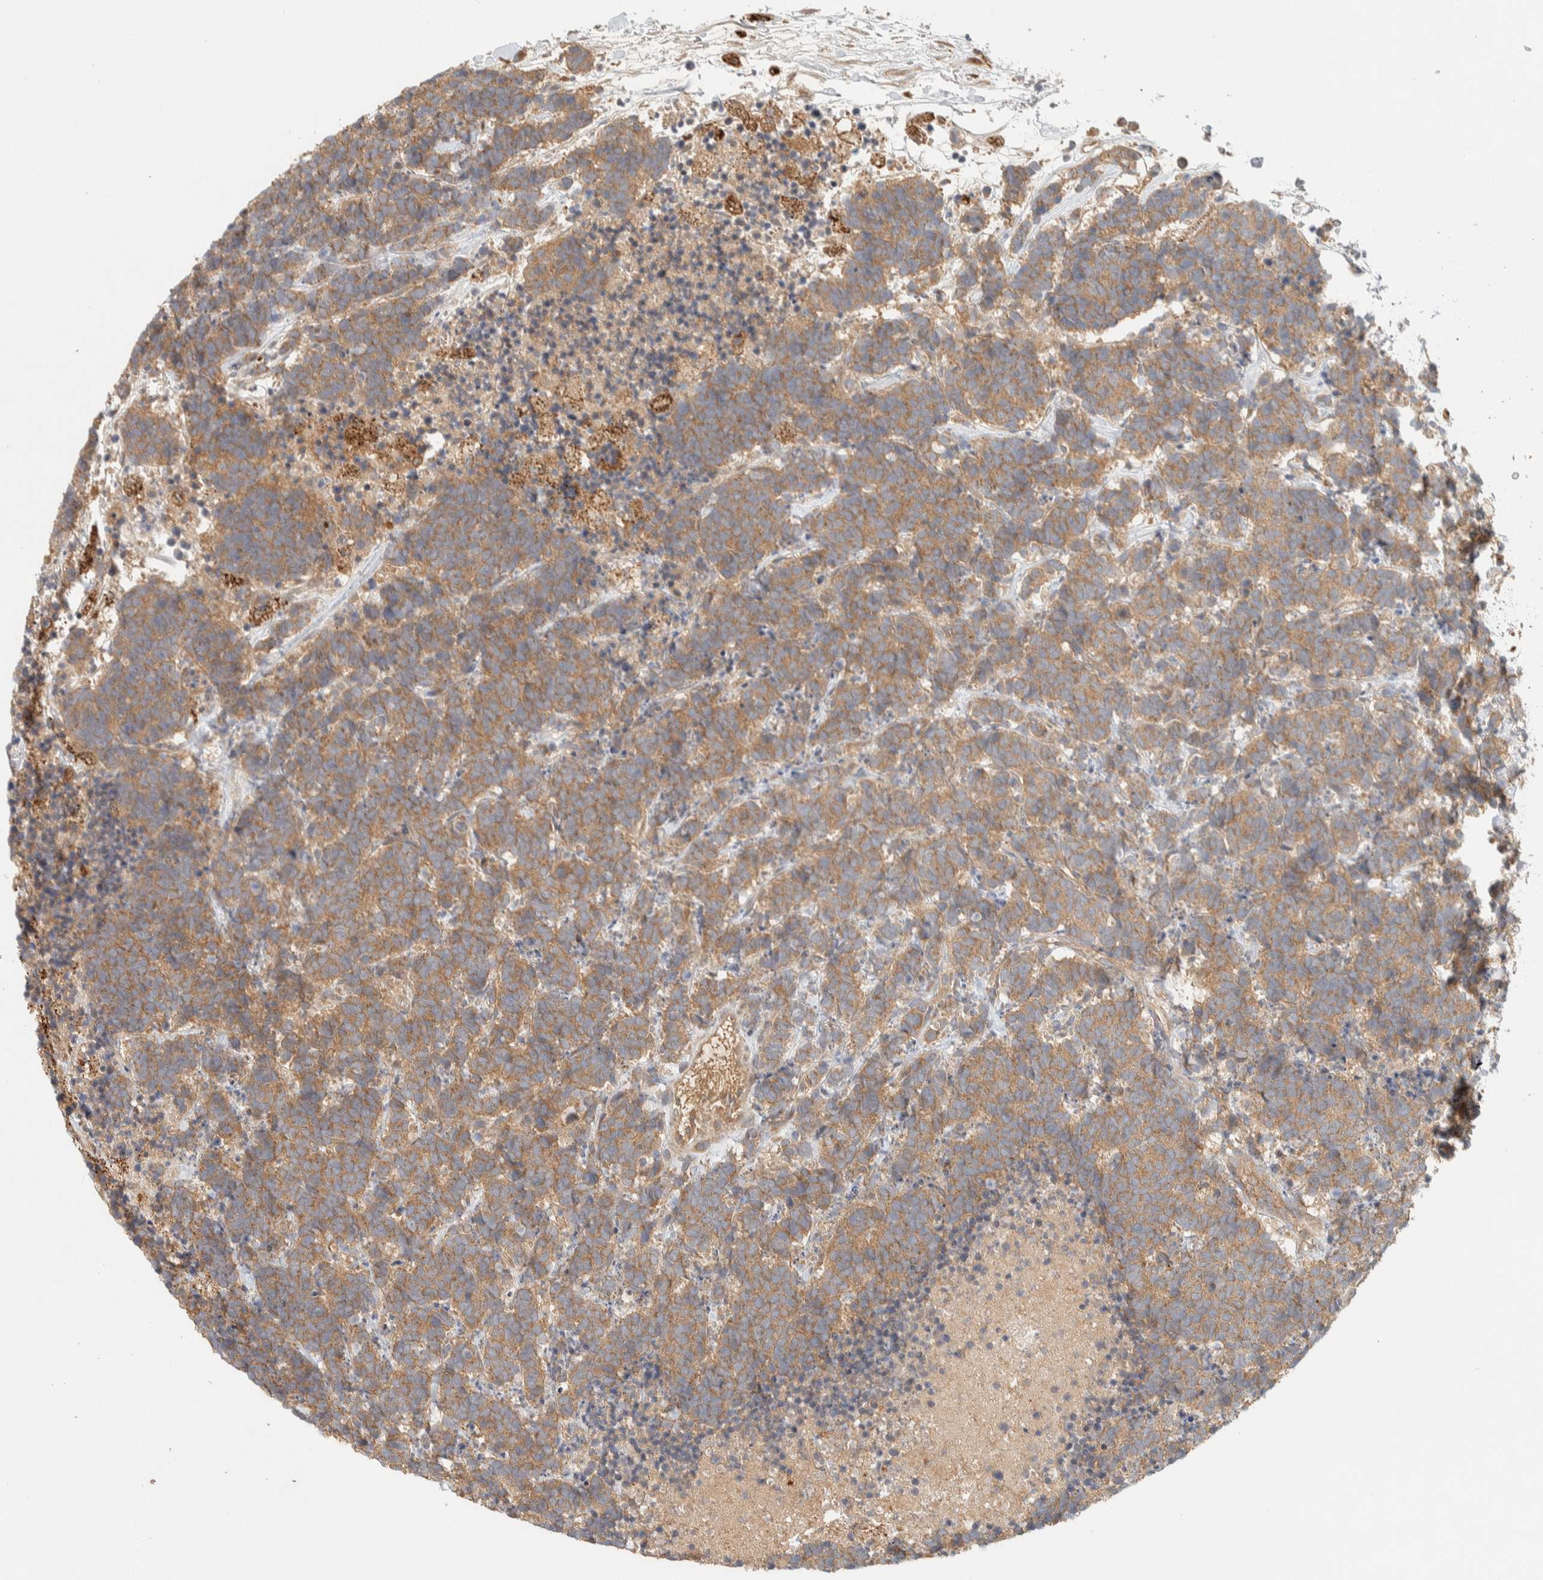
{"staining": {"intensity": "moderate", "quantity": ">75%", "location": "cytoplasmic/membranous"}, "tissue": "carcinoid", "cell_type": "Tumor cells", "image_type": "cancer", "snomed": [{"axis": "morphology", "description": "Carcinoma, NOS"}, {"axis": "morphology", "description": "Carcinoid, malignant, NOS"}, {"axis": "topography", "description": "Urinary bladder"}], "caption": "High-power microscopy captured an IHC histopathology image of carcinoid, revealing moderate cytoplasmic/membranous expression in approximately >75% of tumor cells. The staining was performed using DAB (3,3'-diaminobenzidine) to visualize the protein expression in brown, while the nuclei were stained in blue with hematoxylin (Magnification: 20x).", "gene": "FAM167A", "patient": {"sex": "male", "age": 57}}